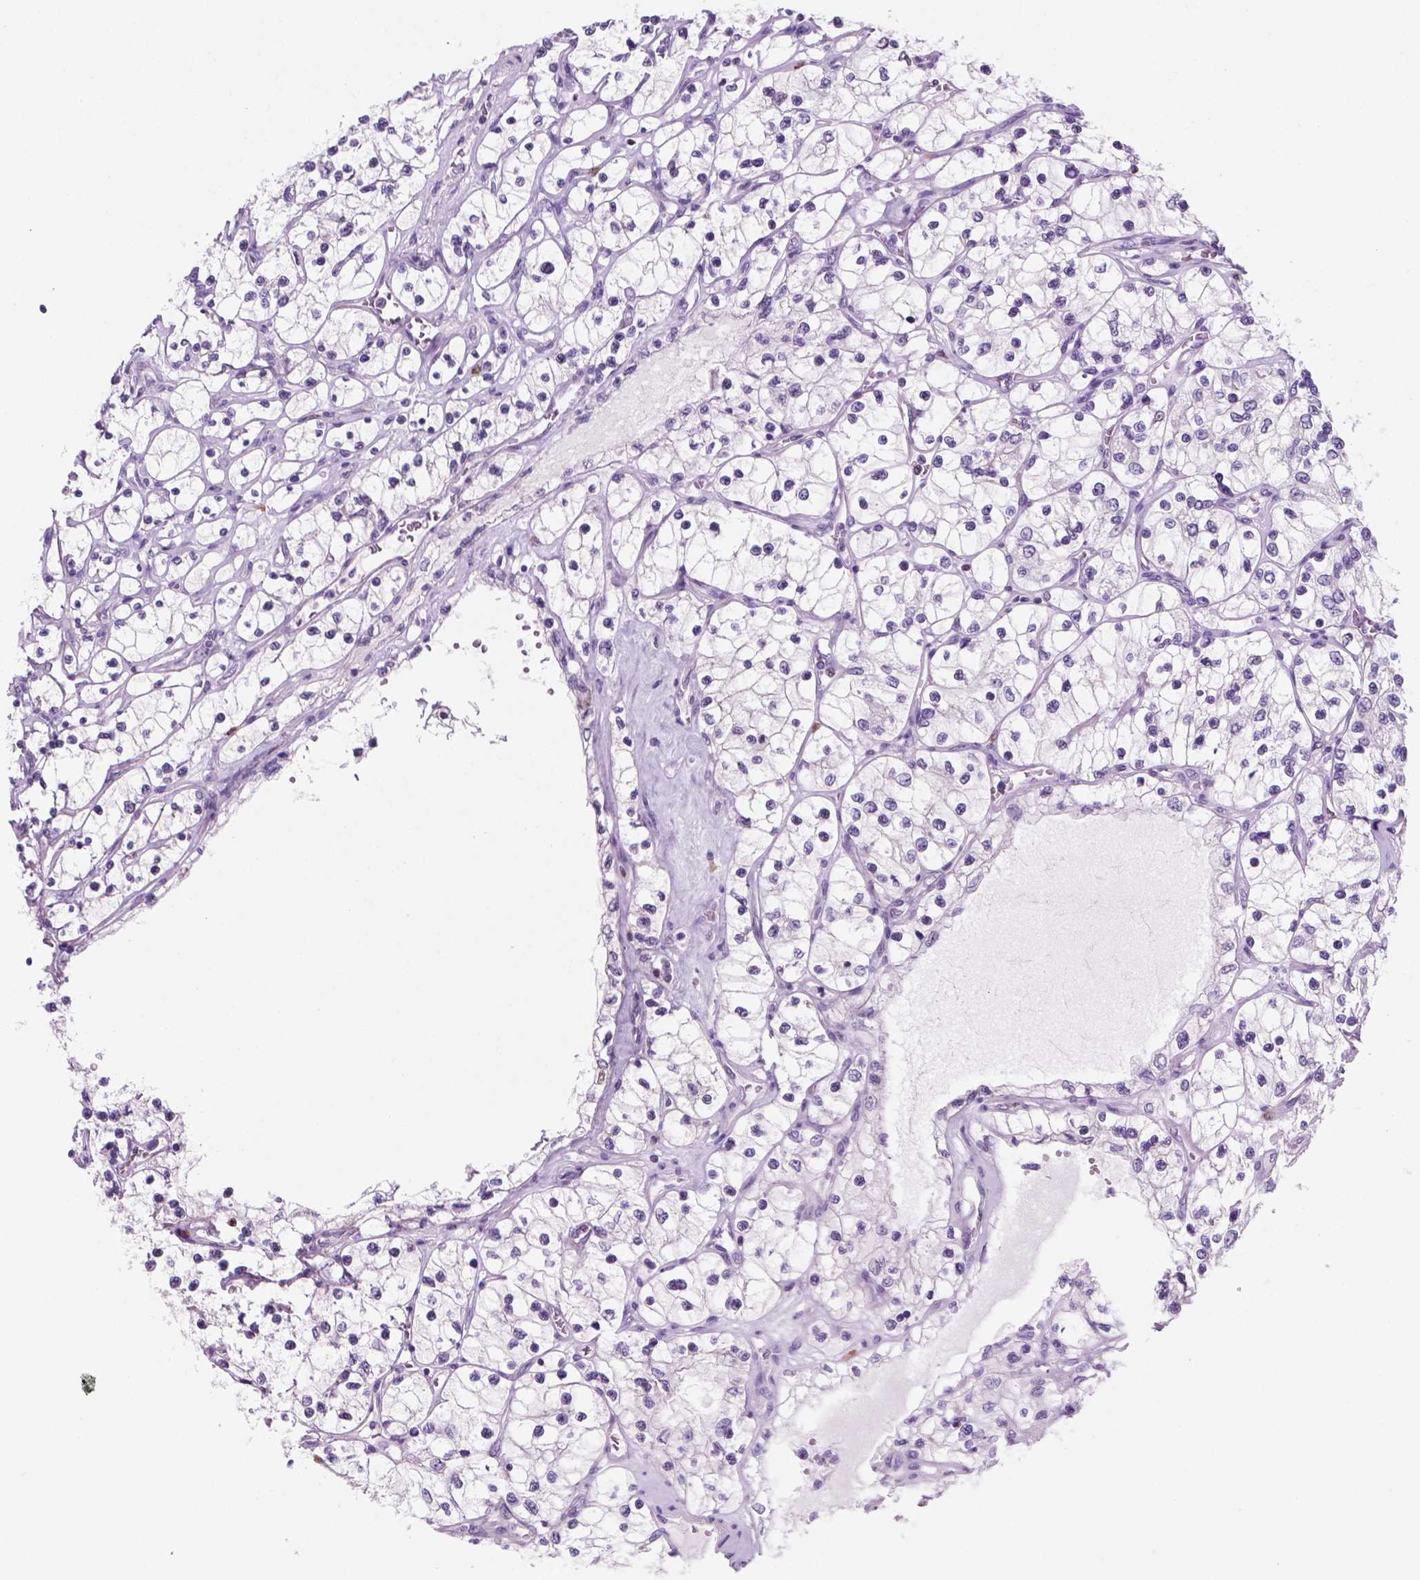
{"staining": {"intensity": "moderate", "quantity": "<25%", "location": "nuclear"}, "tissue": "renal cancer", "cell_type": "Tumor cells", "image_type": "cancer", "snomed": [{"axis": "morphology", "description": "Adenocarcinoma, NOS"}, {"axis": "topography", "description": "Kidney"}], "caption": "Renal adenocarcinoma stained with a brown dye reveals moderate nuclear positive staining in about <25% of tumor cells.", "gene": "NCAPH2", "patient": {"sex": "female", "age": 69}}